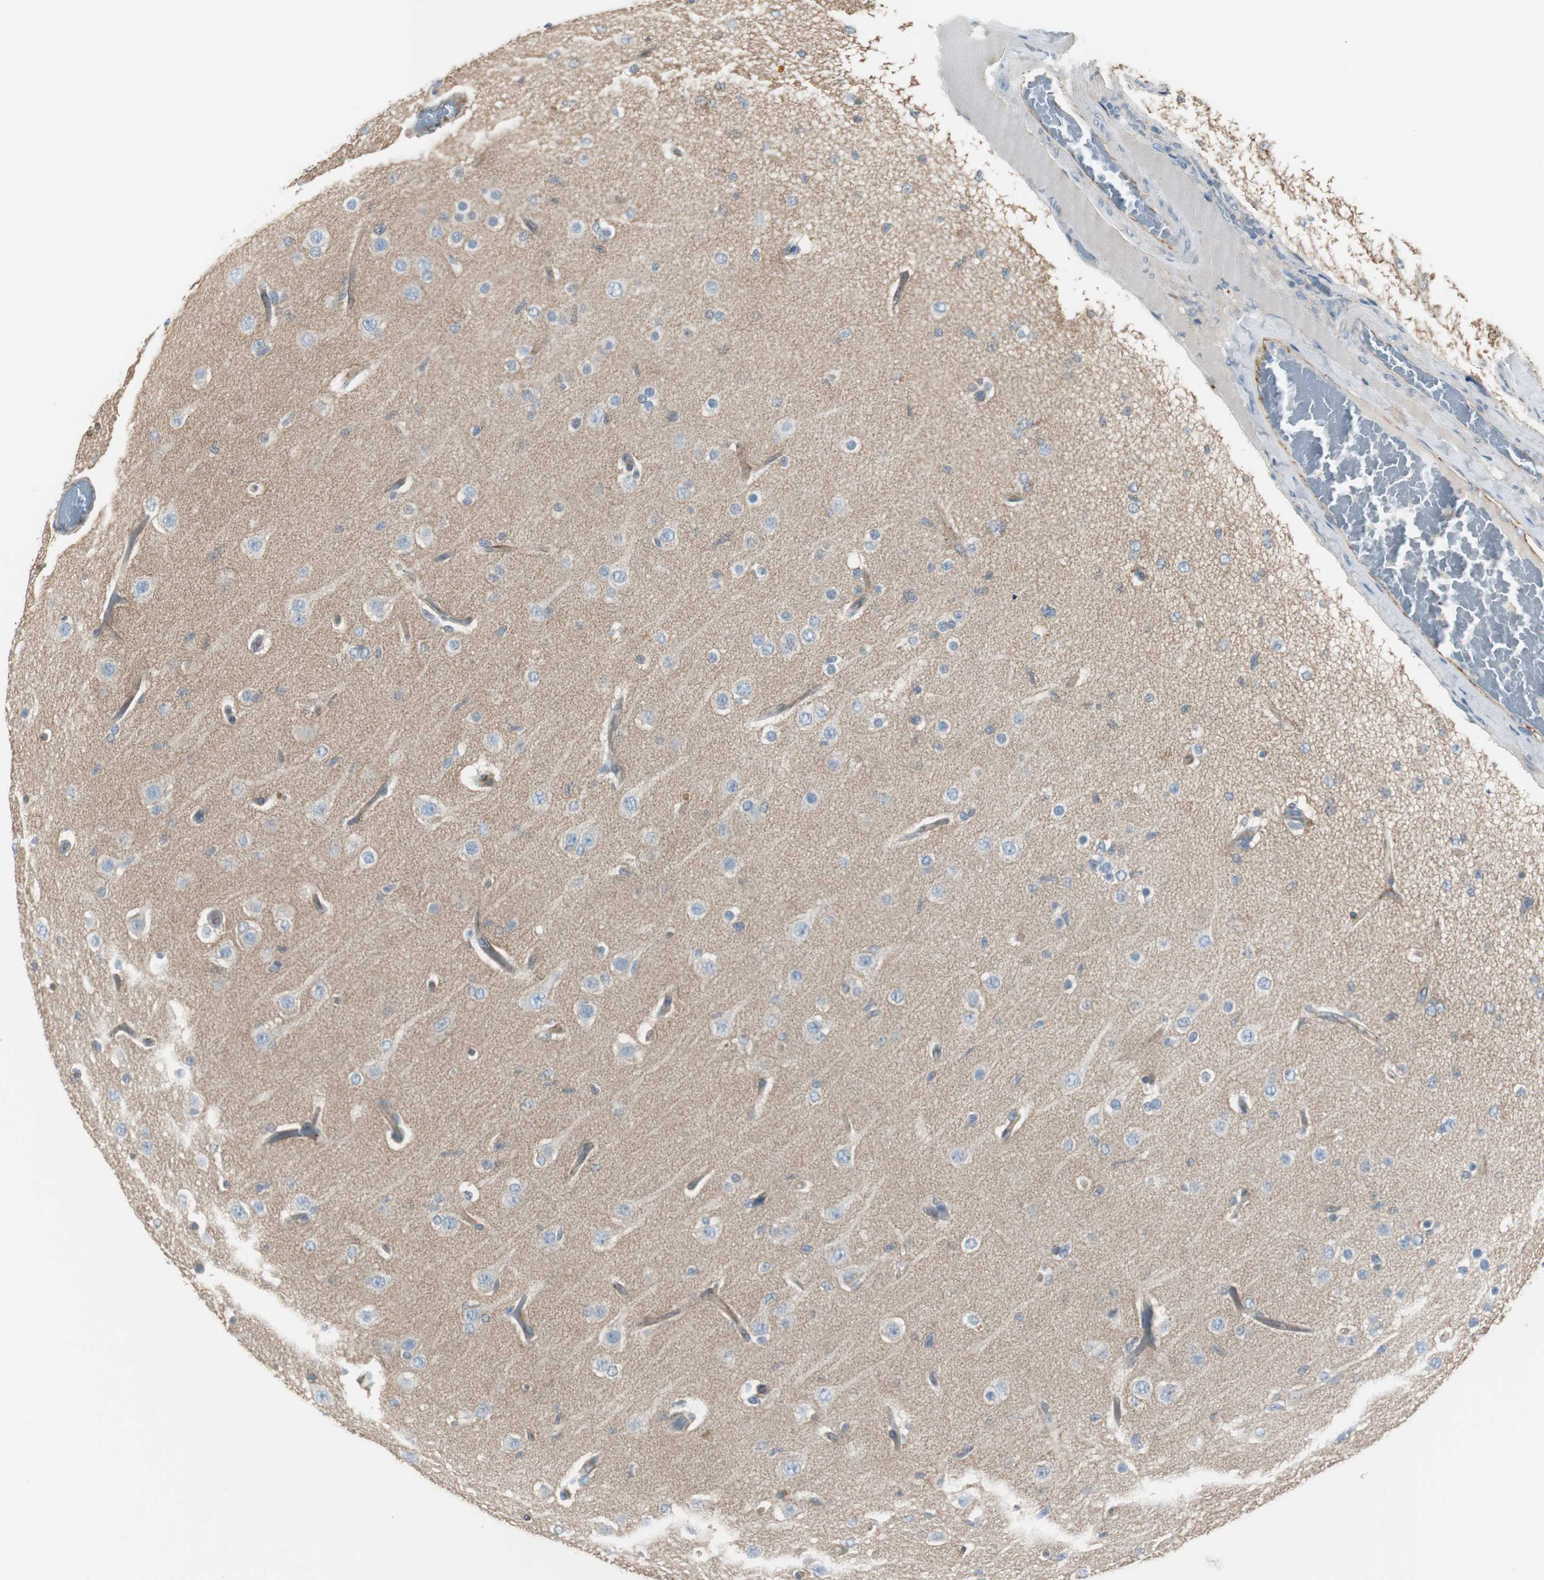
{"staining": {"intensity": "negative", "quantity": "none", "location": "none"}, "tissue": "glioma", "cell_type": "Tumor cells", "image_type": "cancer", "snomed": [{"axis": "morphology", "description": "Glioma, malignant, High grade"}, {"axis": "topography", "description": "Brain"}], "caption": "Immunohistochemistry (IHC) of glioma displays no expression in tumor cells.", "gene": "STXBP4", "patient": {"sex": "male", "age": 33}}